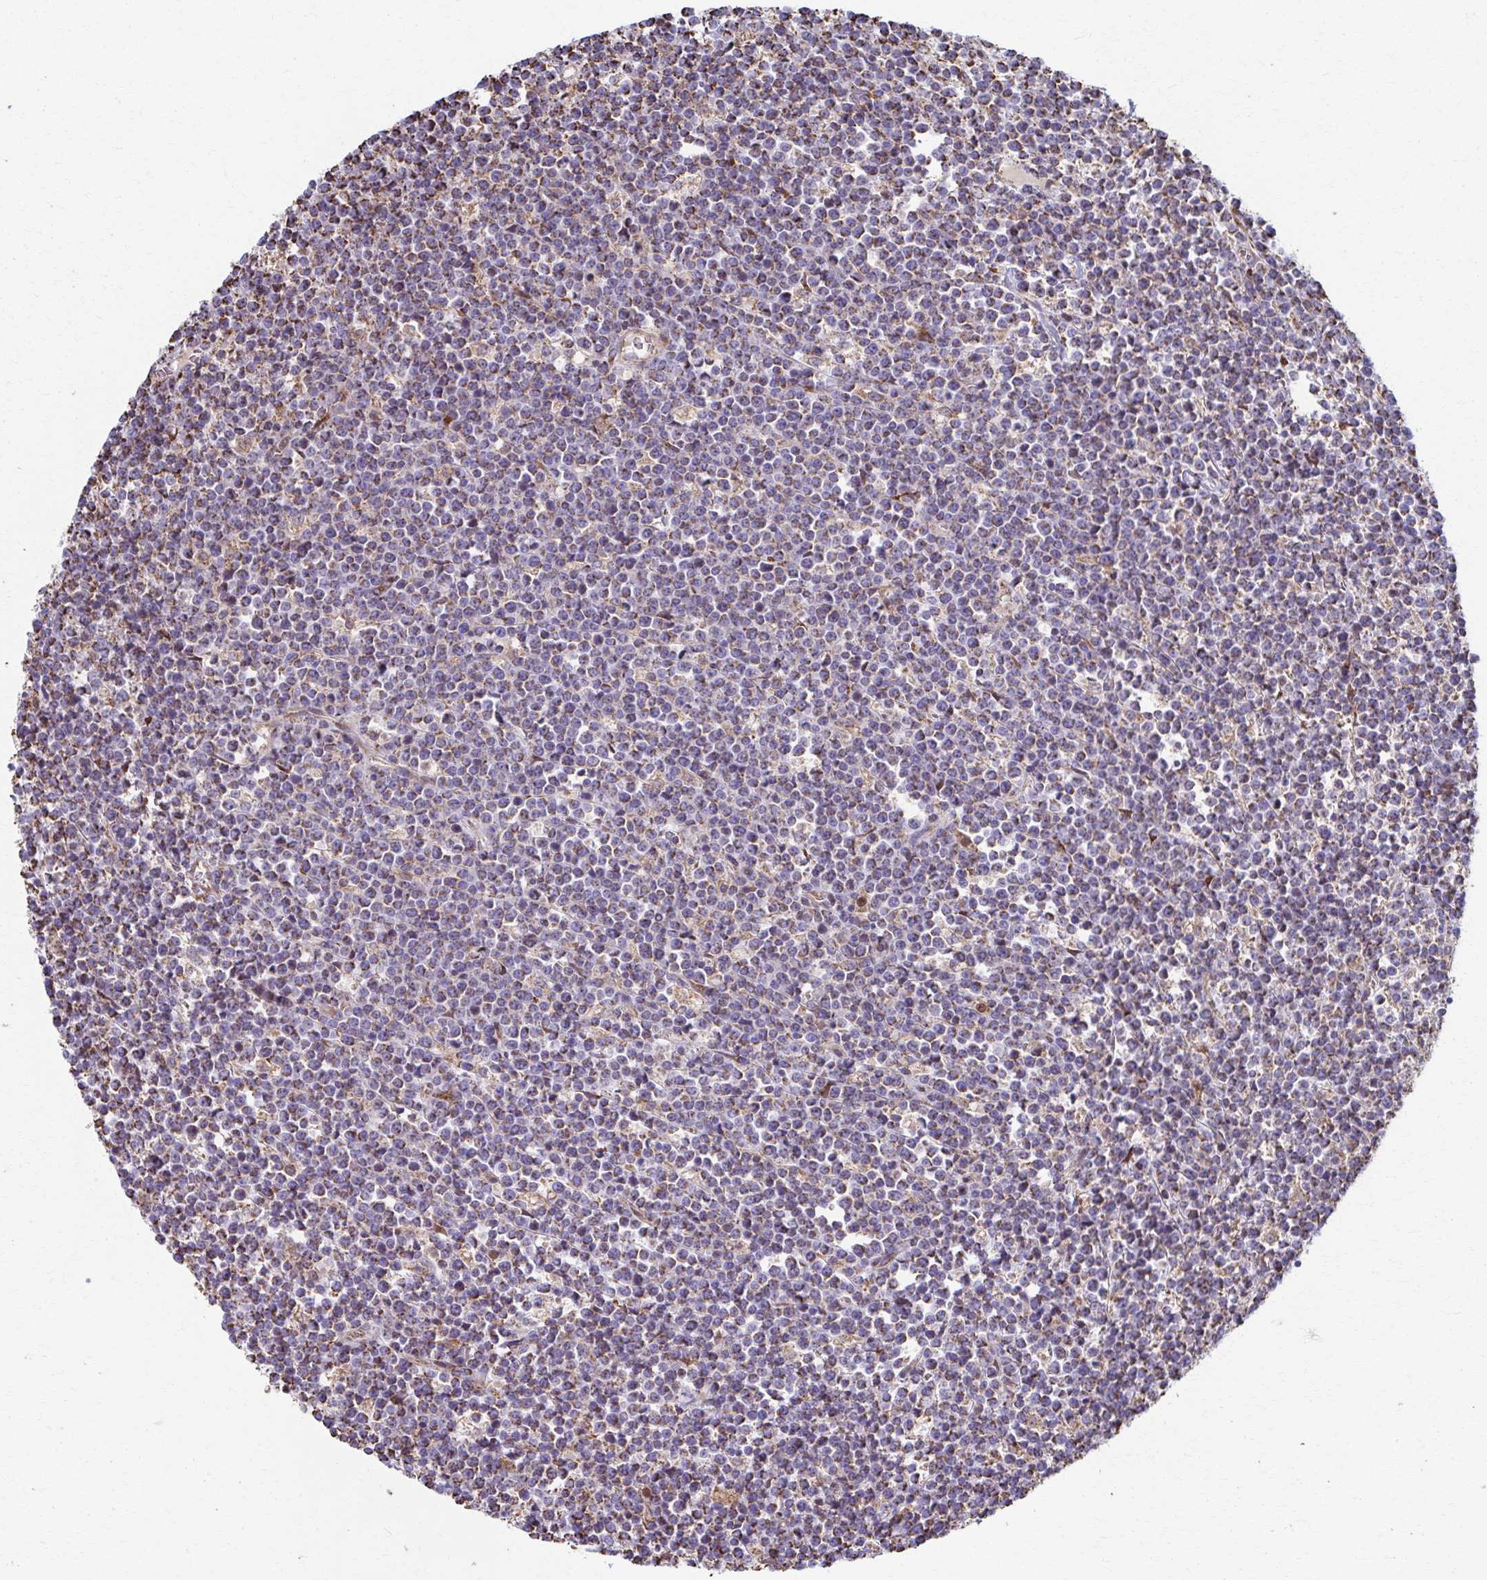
{"staining": {"intensity": "weak", "quantity": "<25%", "location": "cytoplasmic/membranous"}, "tissue": "lymphoma", "cell_type": "Tumor cells", "image_type": "cancer", "snomed": [{"axis": "morphology", "description": "Malignant lymphoma, non-Hodgkin's type, High grade"}, {"axis": "topography", "description": "Ovary"}], "caption": "An immunohistochemistry (IHC) histopathology image of malignant lymphoma, non-Hodgkin's type (high-grade) is shown. There is no staining in tumor cells of malignant lymphoma, non-Hodgkin's type (high-grade).", "gene": "SAT1", "patient": {"sex": "female", "age": 56}}